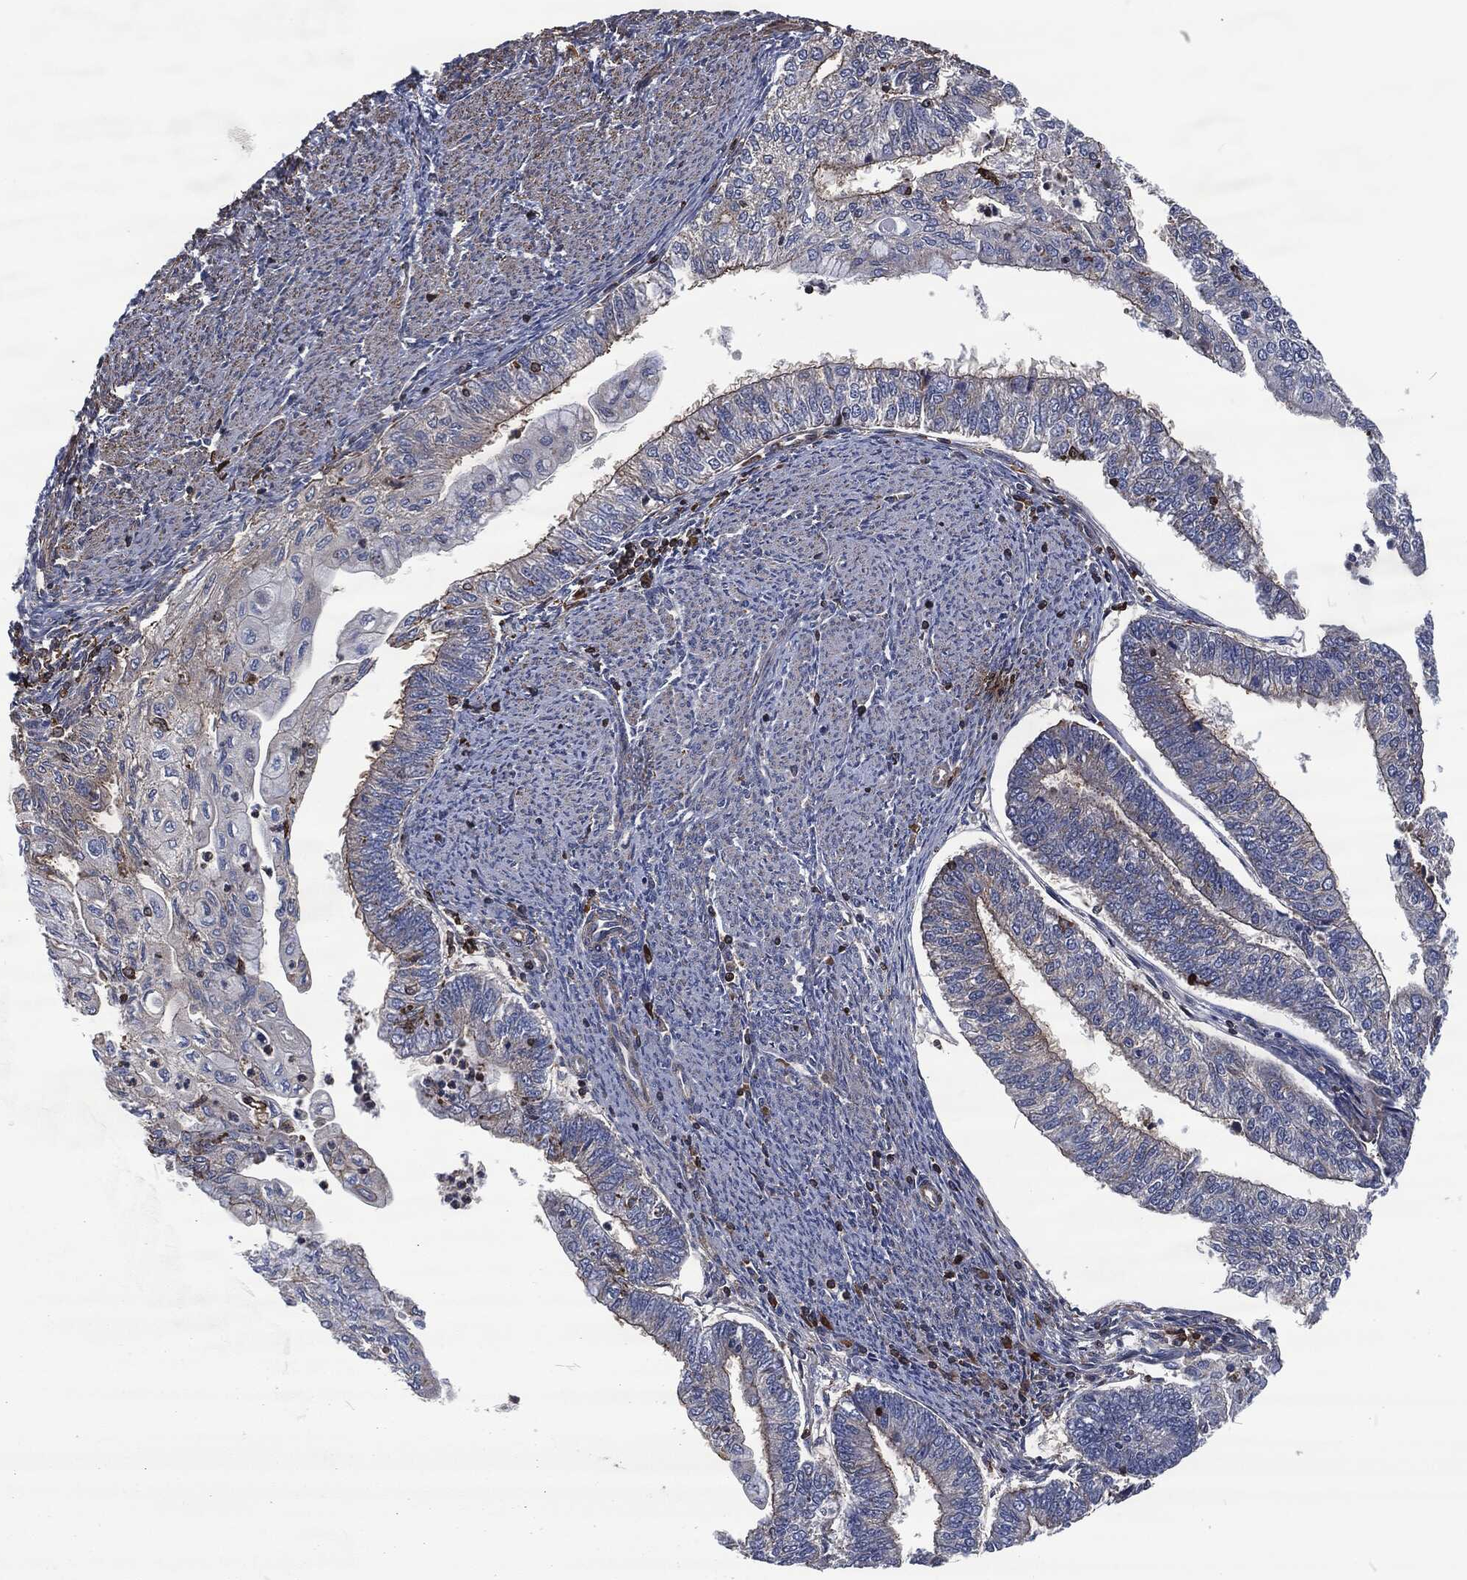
{"staining": {"intensity": "moderate", "quantity": "<25%", "location": "cytoplasmic/membranous"}, "tissue": "endometrial cancer", "cell_type": "Tumor cells", "image_type": "cancer", "snomed": [{"axis": "morphology", "description": "Adenocarcinoma, NOS"}, {"axis": "topography", "description": "Endometrium"}], "caption": "Immunohistochemical staining of adenocarcinoma (endometrial) exhibits moderate cytoplasmic/membranous protein expression in about <25% of tumor cells.", "gene": "LGALS9", "patient": {"sex": "female", "age": 59}}